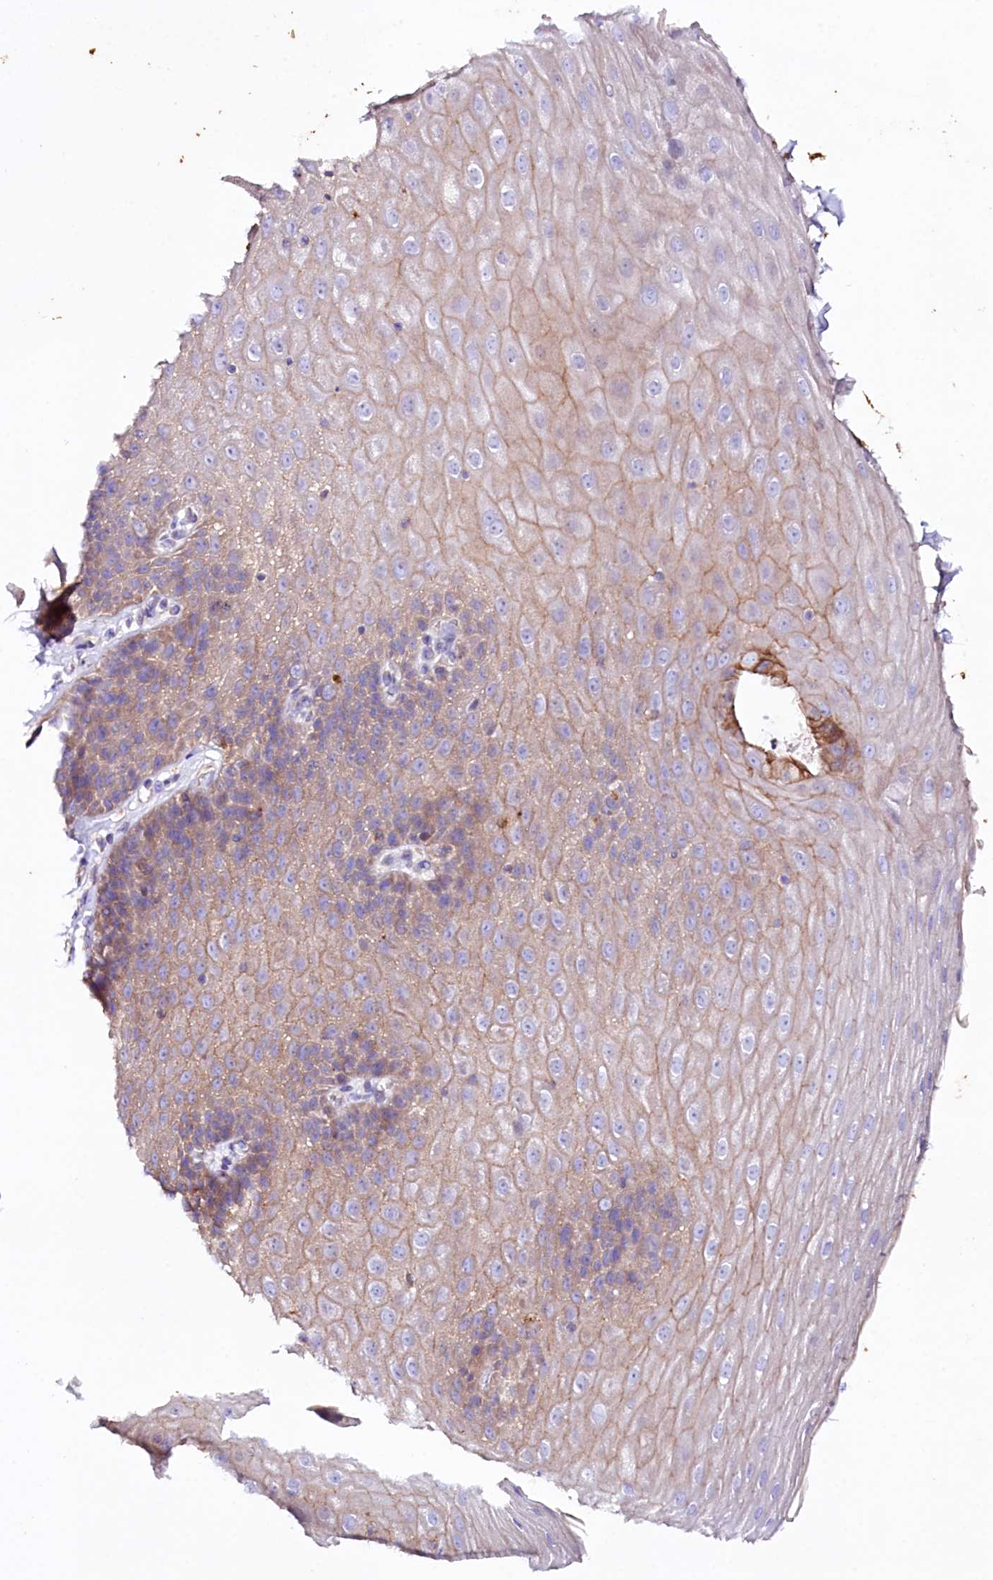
{"staining": {"intensity": "moderate", "quantity": ">75%", "location": "cytoplasmic/membranous"}, "tissue": "esophagus", "cell_type": "Squamous epithelial cells", "image_type": "normal", "snomed": [{"axis": "morphology", "description": "Normal tissue, NOS"}, {"axis": "topography", "description": "Esophagus"}], "caption": "Protein staining of normal esophagus displays moderate cytoplasmic/membranous staining in approximately >75% of squamous epithelial cells.", "gene": "SACM1L", "patient": {"sex": "female", "age": 61}}